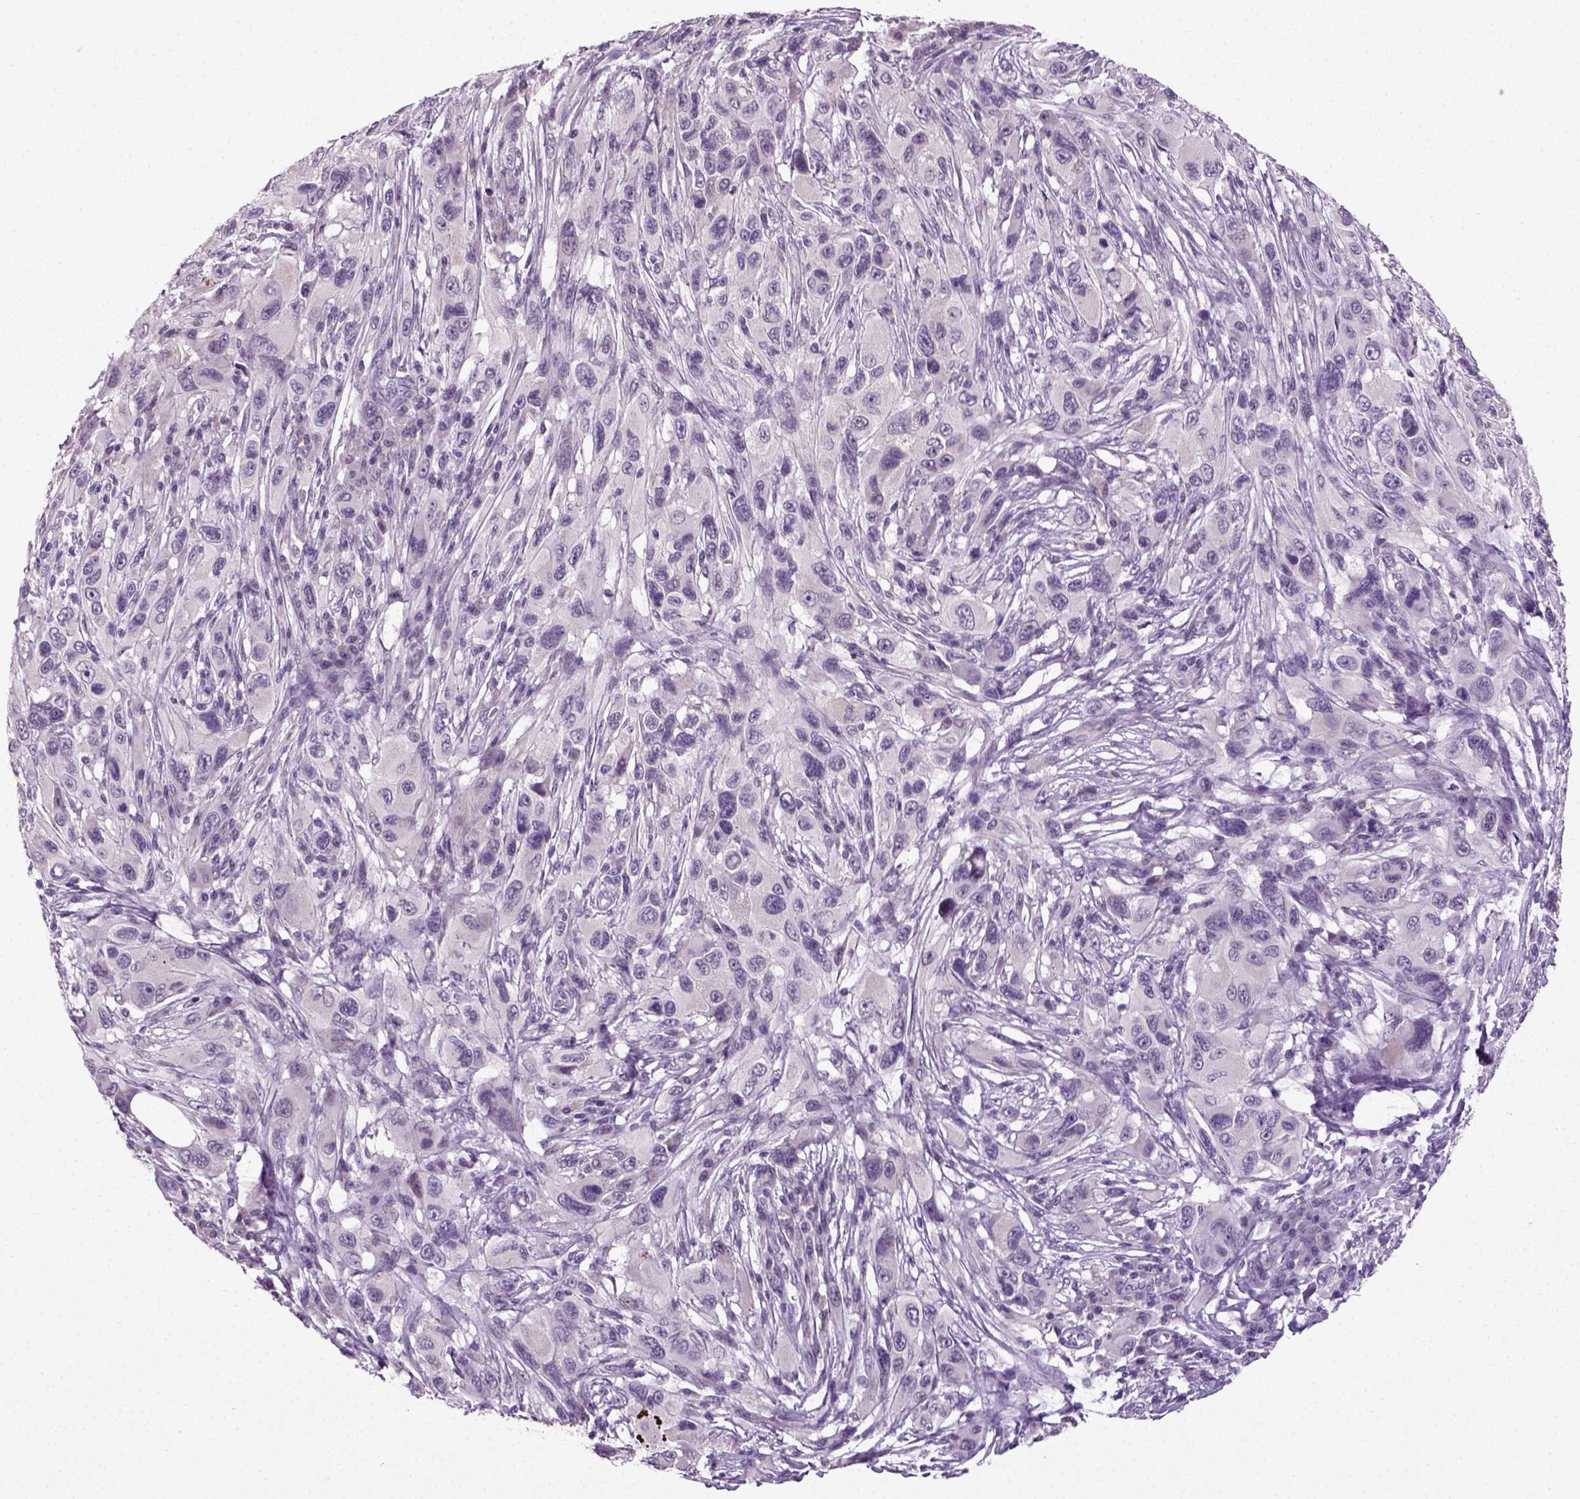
{"staining": {"intensity": "negative", "quantity": "none", "location": "none"}, "tissue": "melanoma", "cell_type": "Tumor cells", "image_type": "cancer", "snomed": [{"axis": "morphology", "description": "Malignant melanoma, NOS"}, {"axis": "topography", "description": "Skin"}], "caption": "IHC histopathology image of melanoma stained for a protein (brown), which shows no positivity in tumor cells.", "gene": "SYNGAP1", "patient": {"sex": "male", "age": 53}}